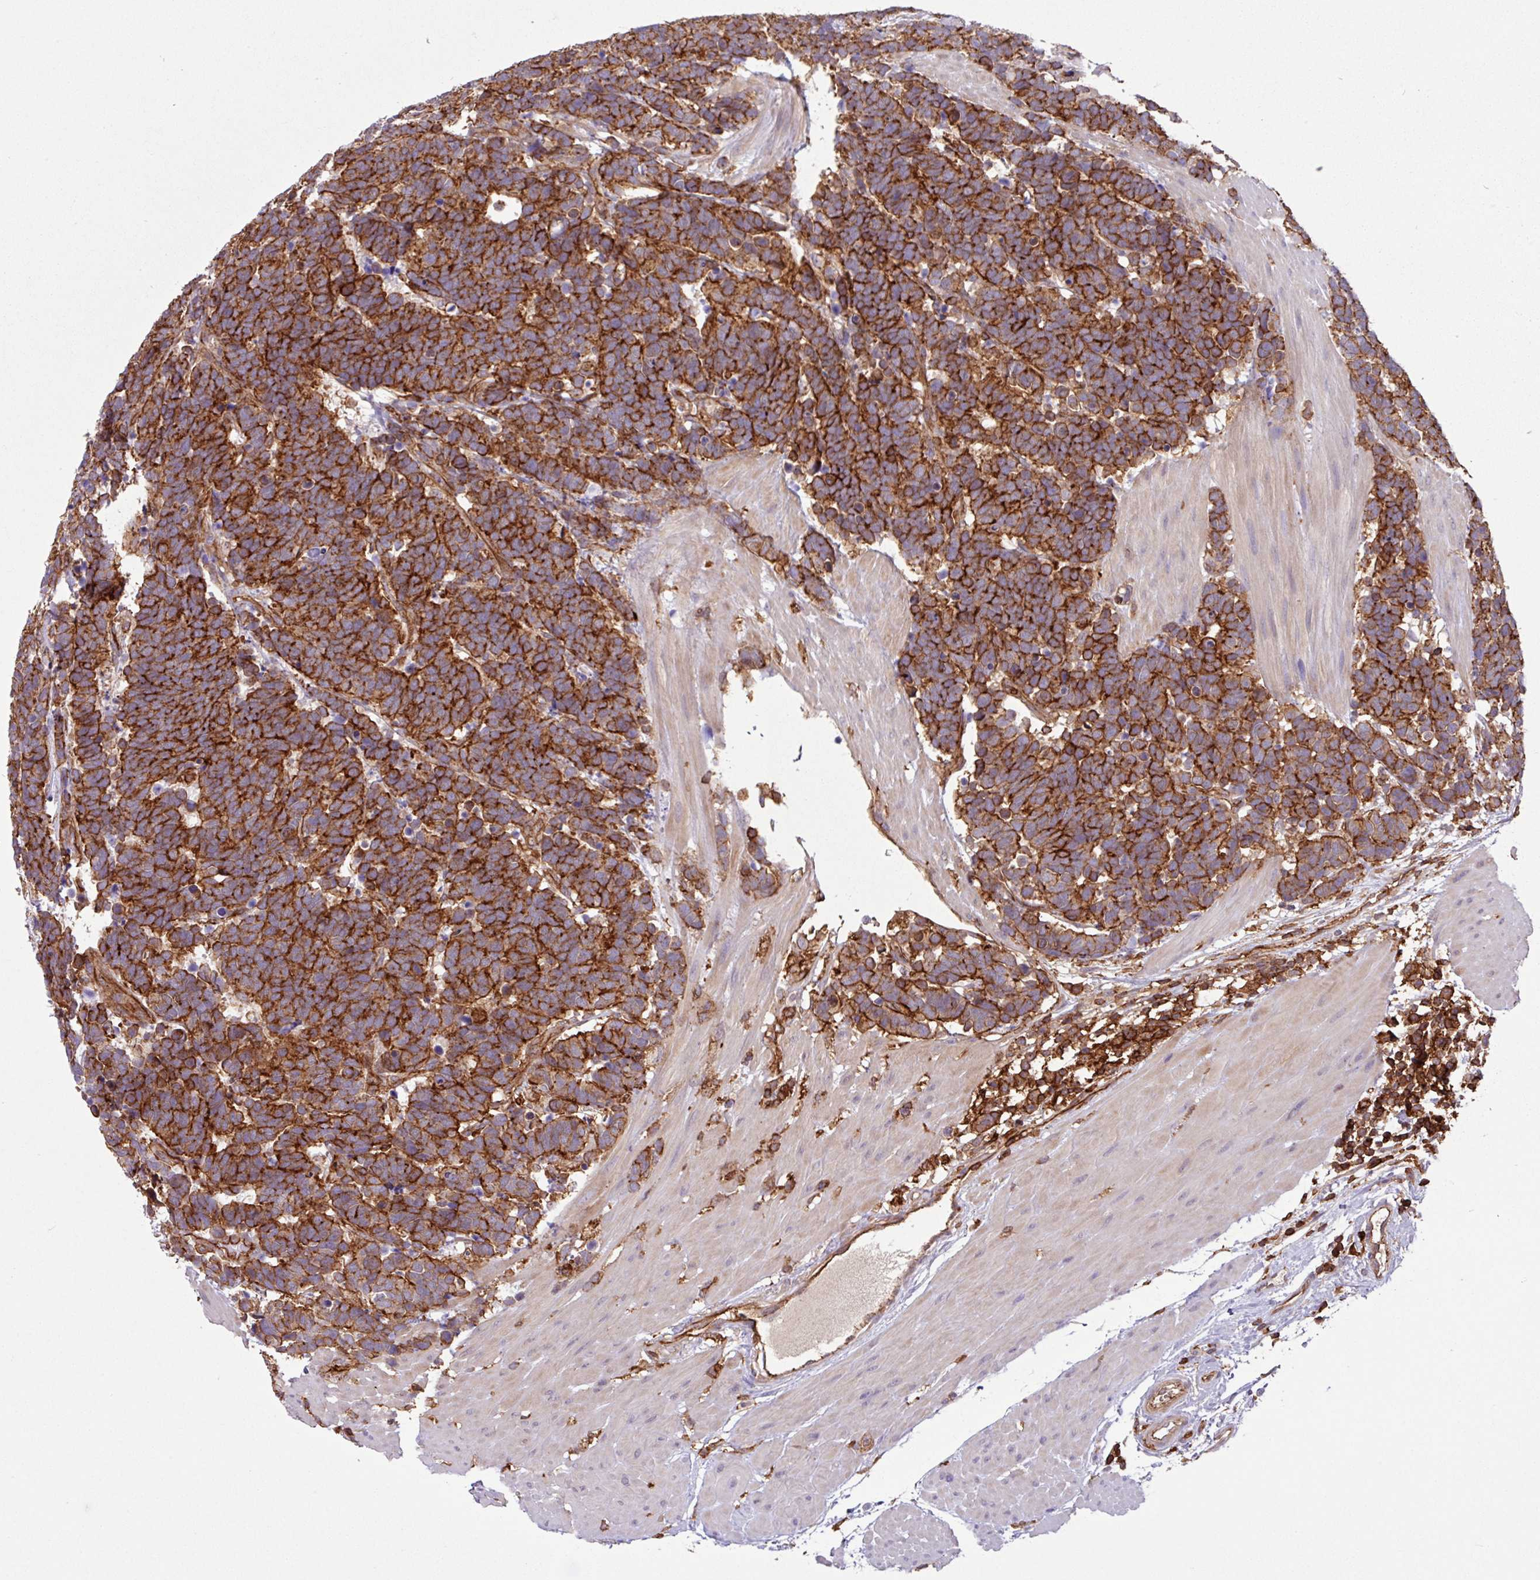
{"staining": {"intensity": "strong", "quantity": ">75%", "location": "cytoplasmic/membranous"}, "tissue": "carcinoid", "cell_type": "Tumor cells", "image_type": "cancer", "snomed": [{"axis": "morphology", "description": "Carcinoma, NOS"}, {"axis": "morphology", "description": "Carcinoid, malignant, NOS"}, {"axis": "topography", "description": "Urinary bladder"}], "caption": "An immunohistochemistry image of neoplastic tissue is shown. Protein staining in brown highlights strong cytoplasmic/membranous positivity in carcinoid within tumor cells.", "gene": "PPP1R18", "patient": {"sex": "male", "age": 57}}